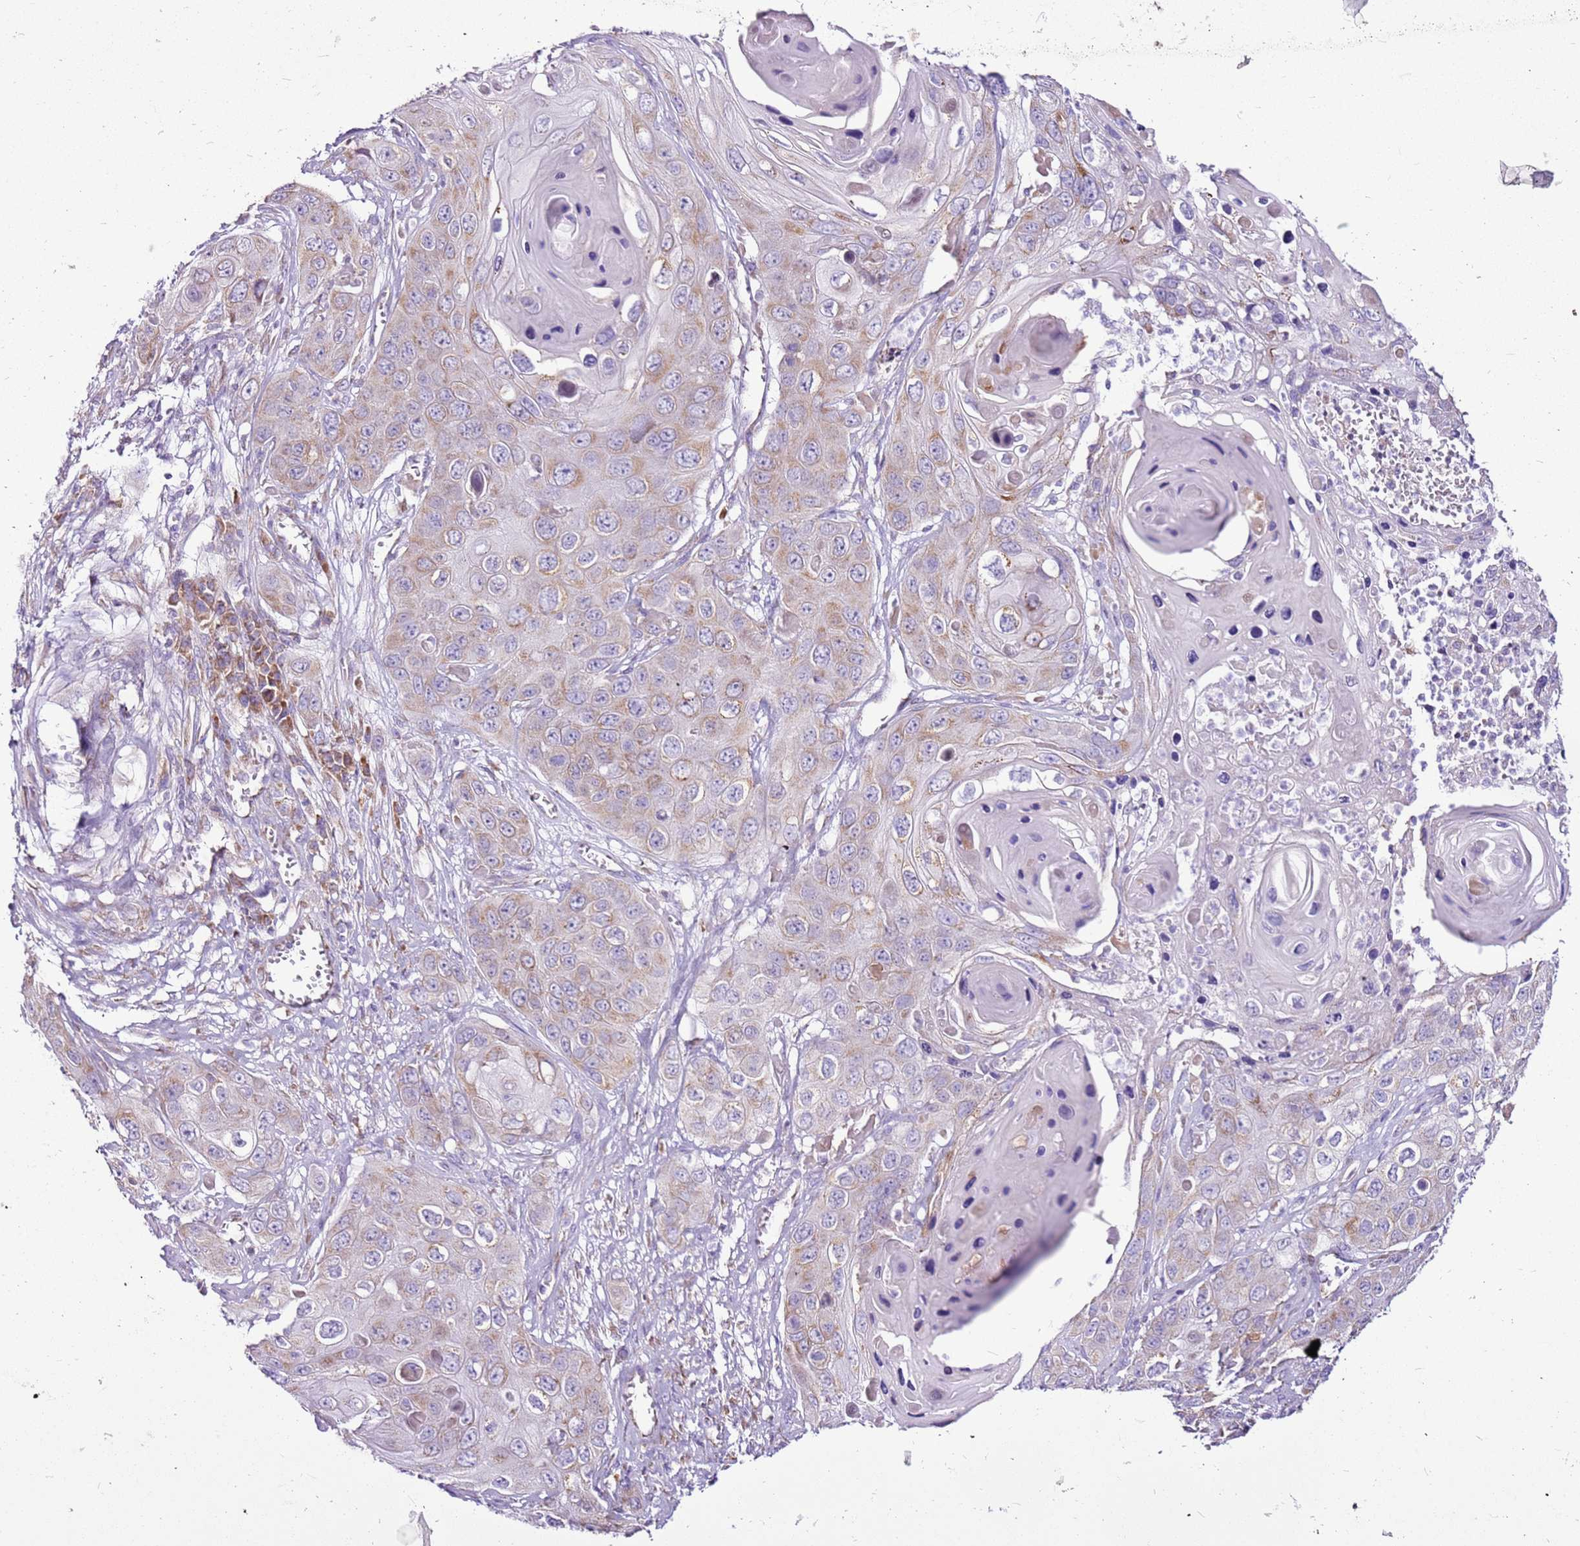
{"staining": {"intensity": "weak", "quantity": ">75%", "location": "cytoplasmic/membranous"}, "tissue": "skin cancer", "cell_type": "Tumor cells", "image_type": "cancer", "snomed": [{"axis": "morphology", "description": "Squamous cell carcinoma, NOS"}, {"axis": "topography", "description": "Skin"}], "caption": "Immunohistochemistry (IHC) of skin cancer reveals low levels of weak cytoplasmic/membranous expression in about >75% of tumor cells.", "gene": "MRPL36", "patient": {"sex": "male", "age": 55}}